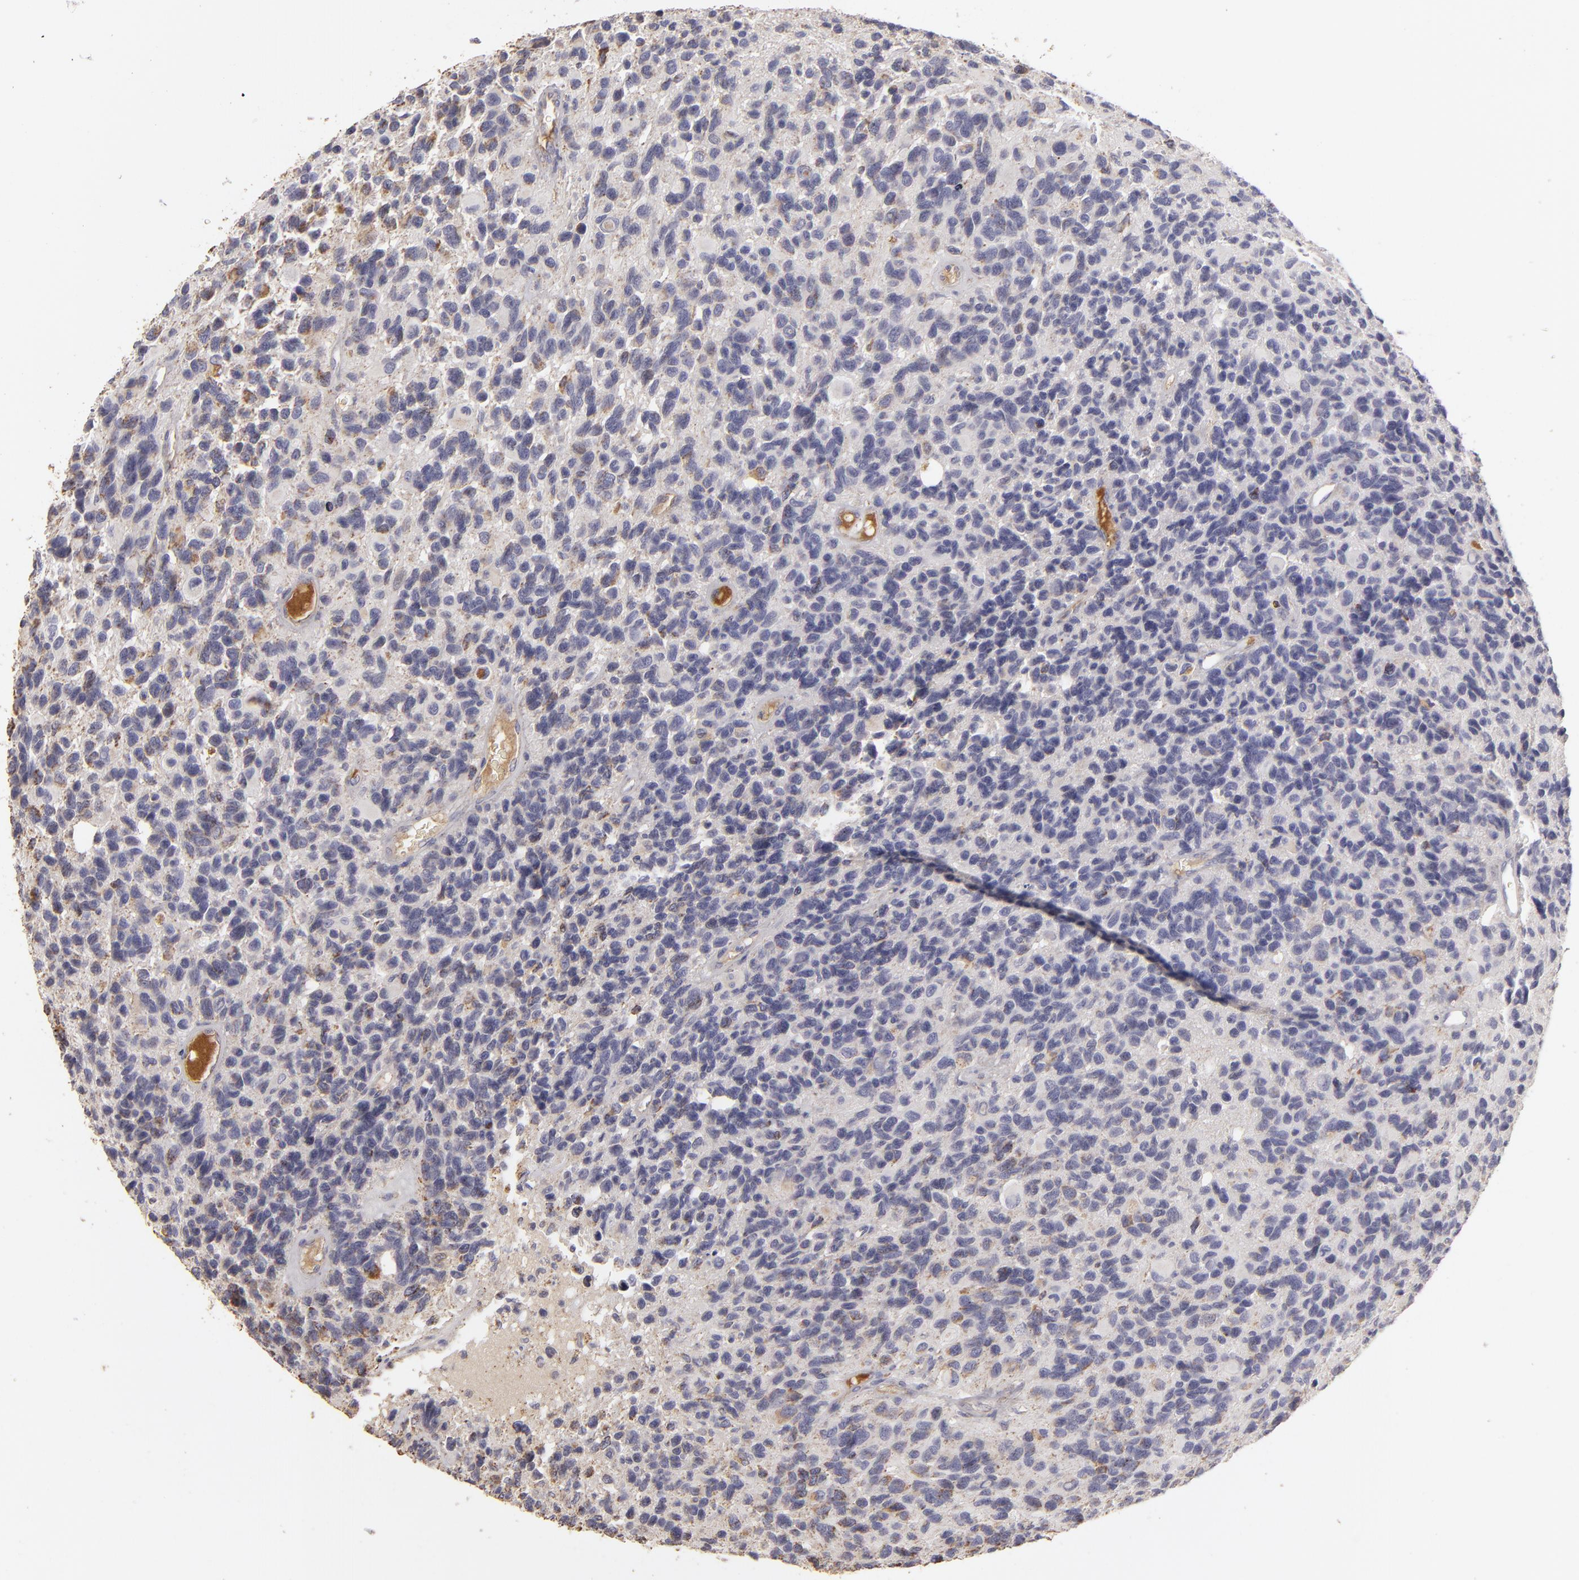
{"staining": {"intensity": "weak", "quantity": "<25%", "location": "cytoplasmic/membranous"}, "tissue": "glioma", "cell_type": "Tumor cells", "image_type": "cancer", "snomed": [{"axis": "morphology", "description": "Glioma, malignant, High grade"}, {"axis": "topography", "description": "Brain"}], "caption": "High magnification brightfield microscopy of high-grade glioma (malignant) stained with DAB (brown) and counterstained with hematoxylin (blue): tumor cells show no significant expression.", "gene": "CFB", "patient": {"sex": "male", "age": 77}}